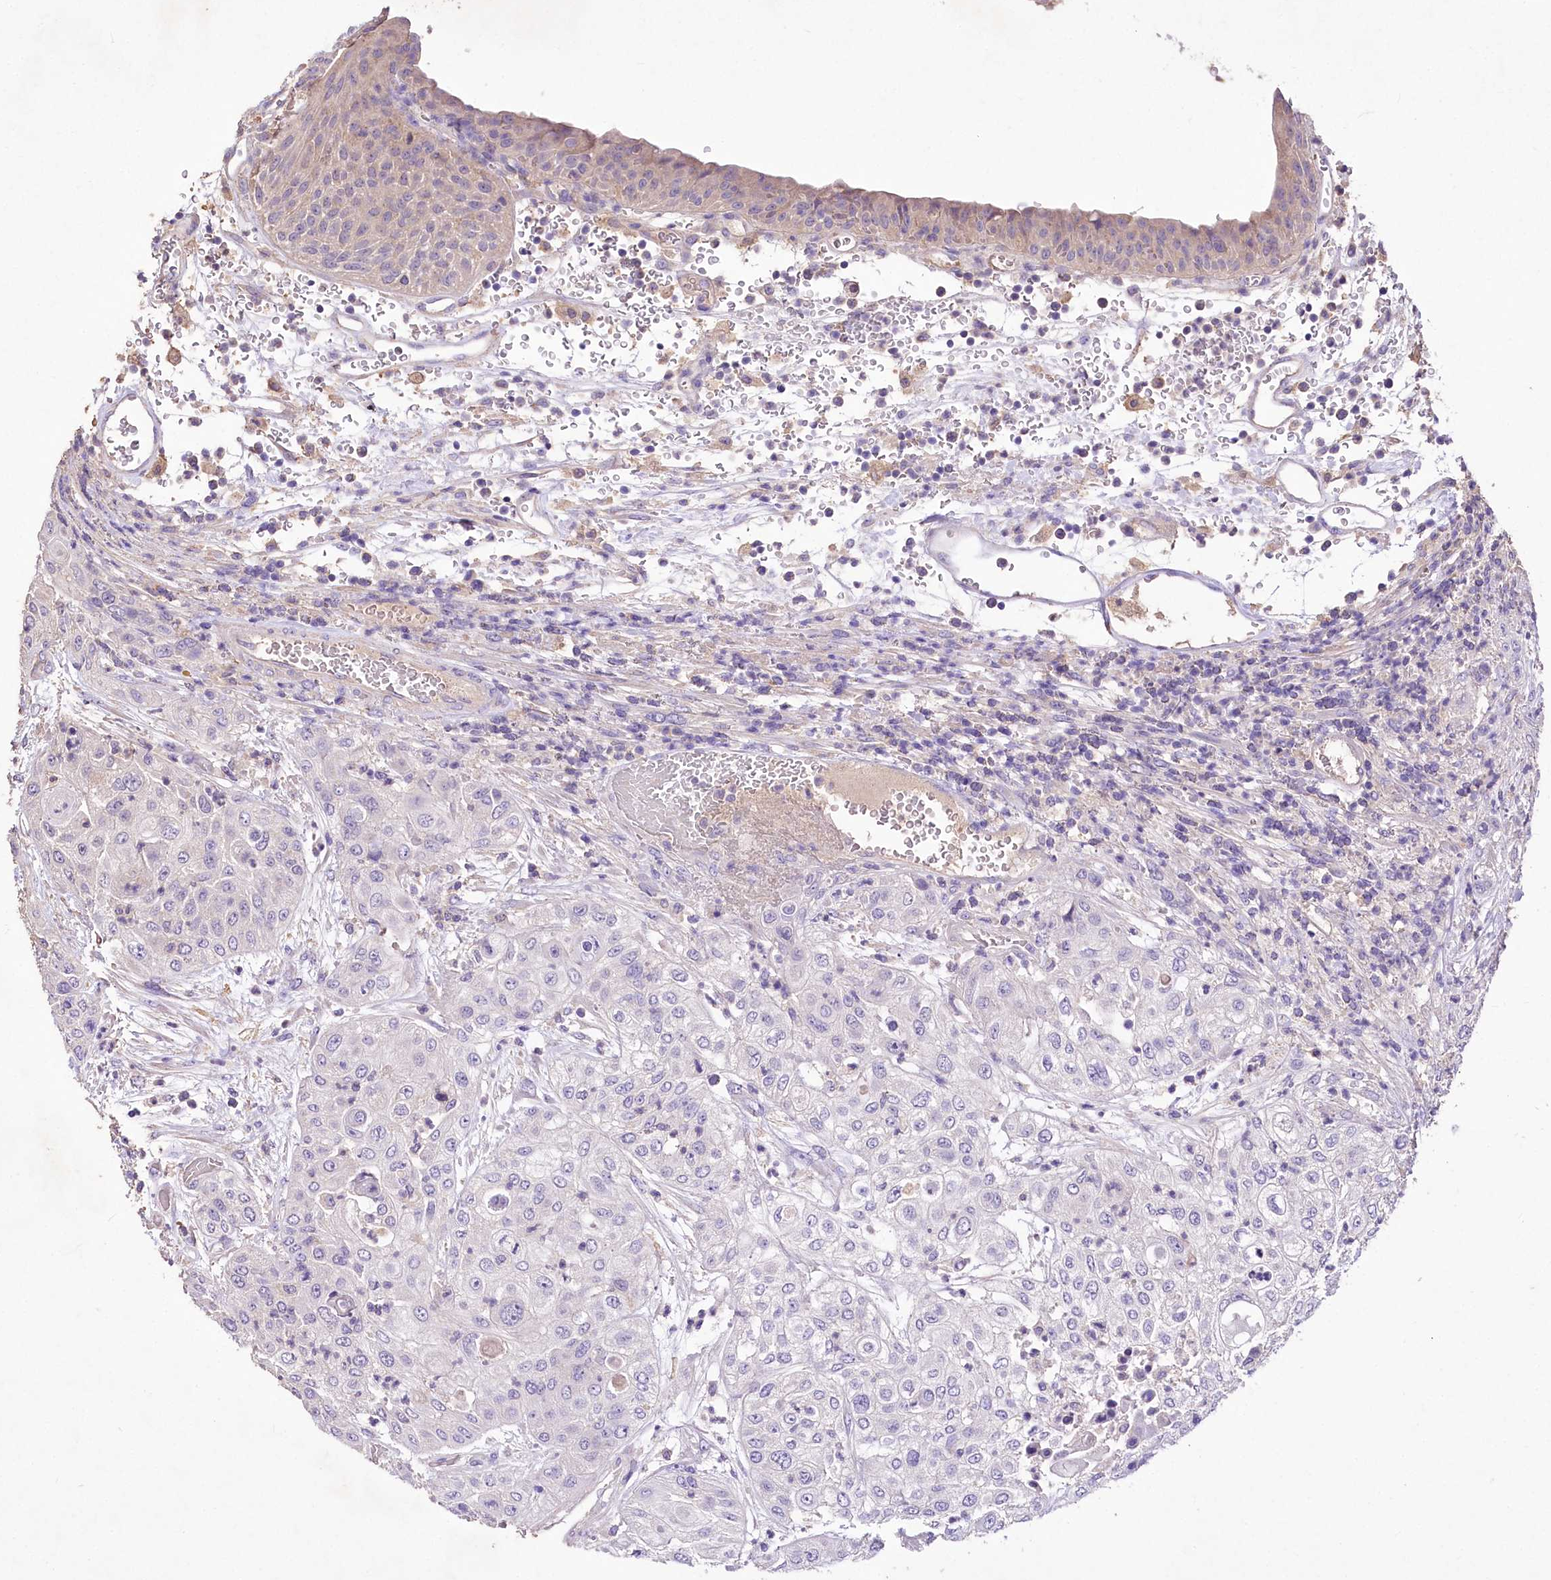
{"staining": {"intensity": "negative", "quantity": "none", "location": "none"}, "tissue": "urothelial cancer", "cell_type": "Tumor cells", "image_type": "cancer", "snomed": [{"axis": "morphology", "description": "Urothelial carcinoma, High grade"}, {"axis": "topography", "description": "Urinary bladder"}], "caption": "Immunohistochemical staining of human urothelial carcinoma (high-grade) exhibits no significant expression in tumor cells. (IHC, brightfield microscopy, high magnification).", "gene": "PCYOX1L", "patient": {"sex": "female", "age": 79}}